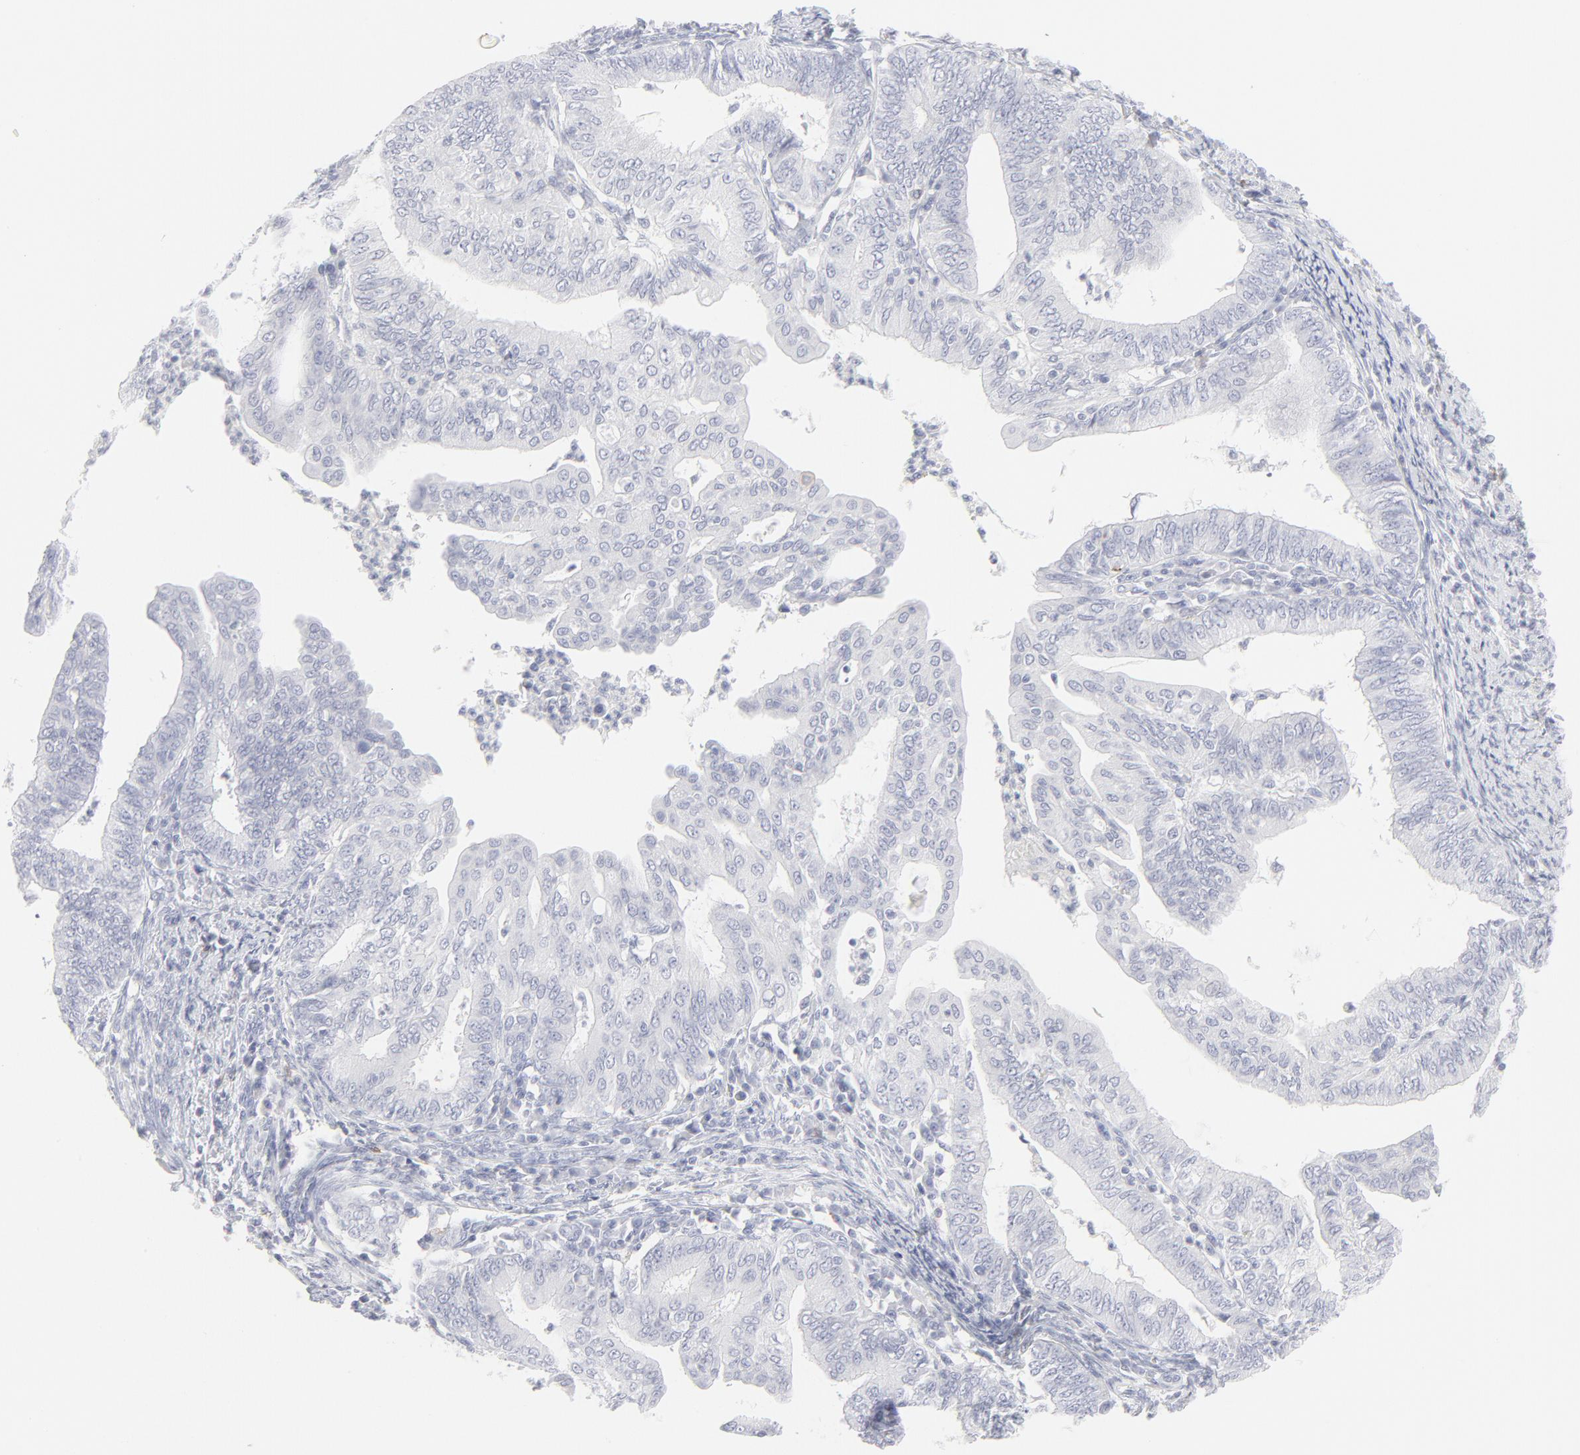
{"staining": {"intensity": "negative", "quantity": "none", "location": "none"}, "tissue": "endometrial cancer", "cell_type": "Tumor cells", "image_type": "cancer", "snomed": [{"axis": "morphology", "description": "Adenocarcinoma, NOS"}, {"axis": "topography", "description": "Endometrium"}], "caption": "The histopathology image exhibits no staining of tumor cells in adenocarcinoma (endometrial).", "gene": "CCR7", "patient": {"sex": "female", "age": 66}}